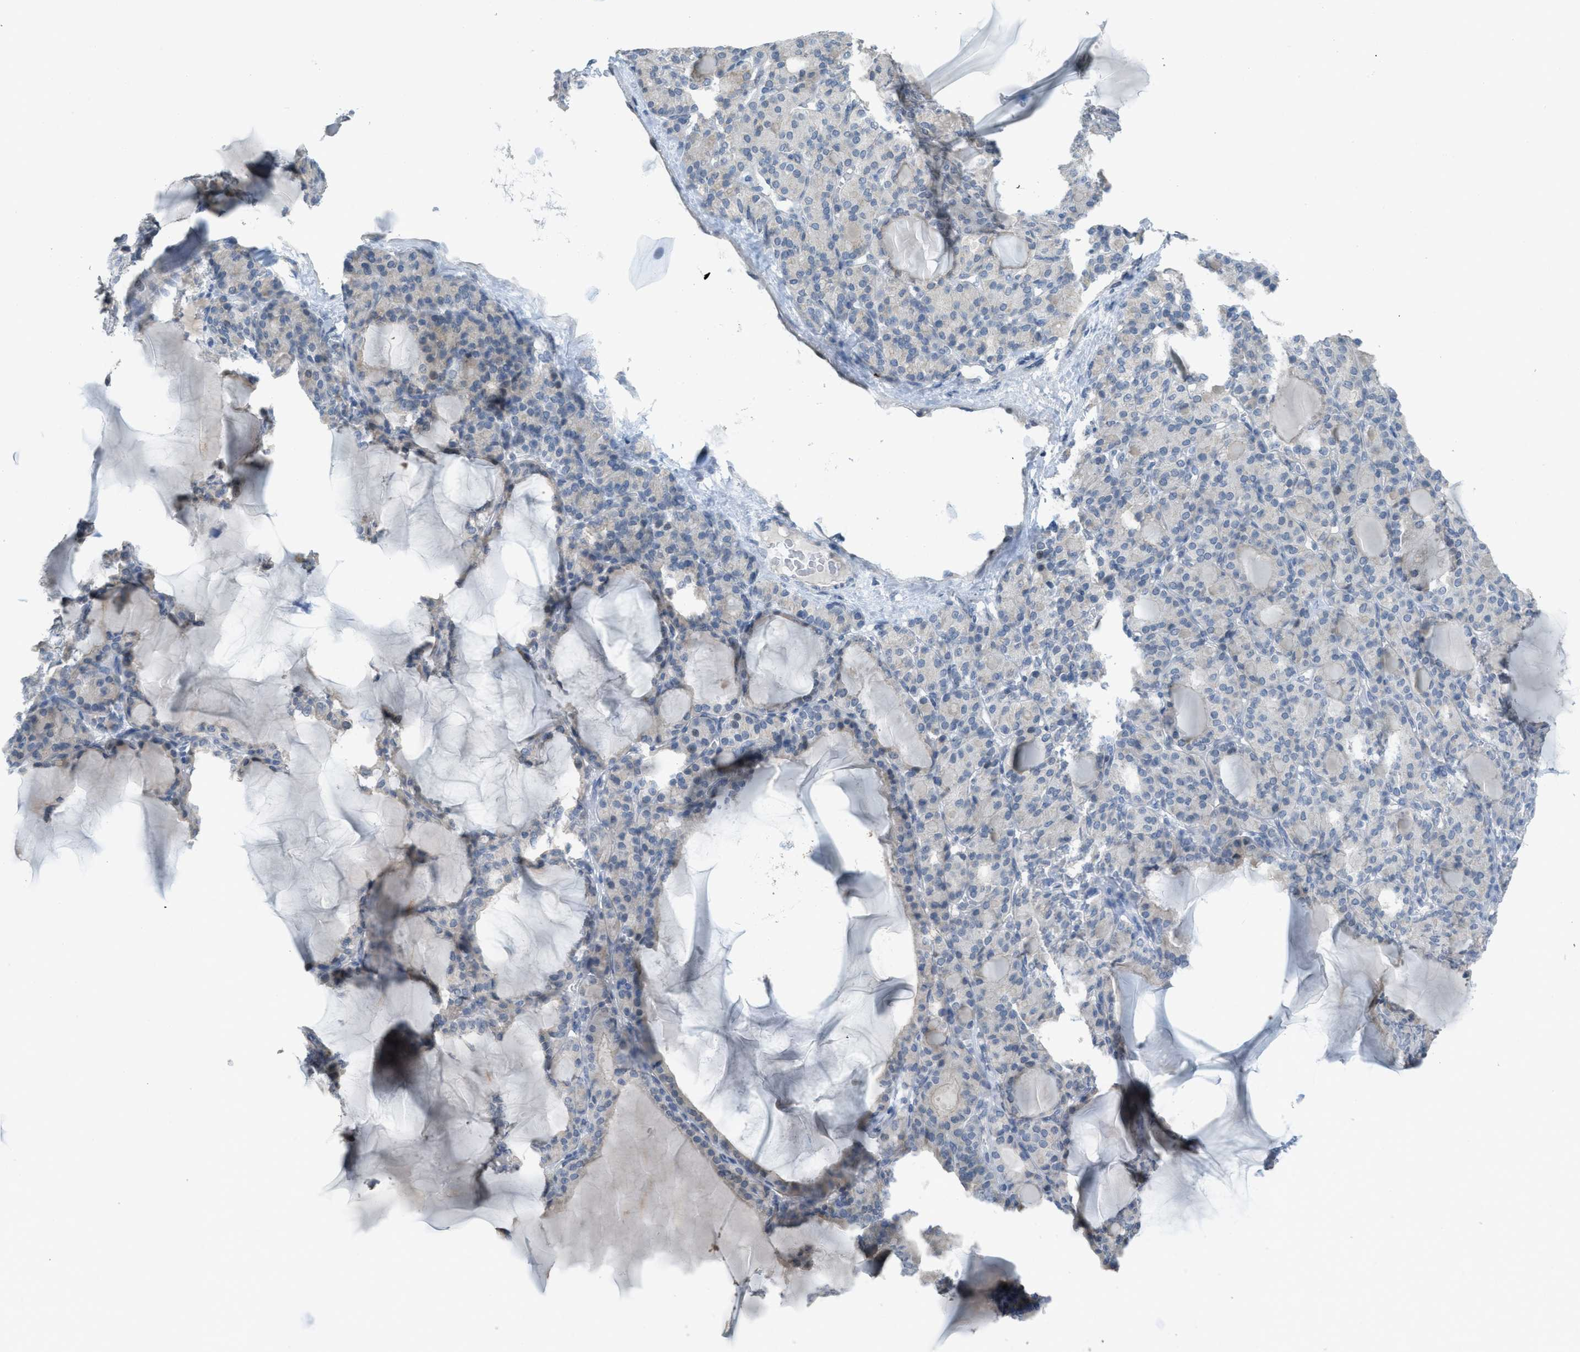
{"staining": {"intensity": "weak", "quantity": "25%-75%", "location": "cytoplasmic/membranous"}, "tissue": "thyroid gland", "cell_type": "Glandular cells", "image_type": "normal", "snomed": [{"axis": "morphology", "description": "Normal tissue, NOS"}, {"axis": "topography", "description": "Thyroid gland"}], "caption": "Weak cytoplasmic/membranous protein expression is present in approximately 25%-75% of glandular cells in thyroid gland. (Stains: DAB (3,3'-diaminobenzidine) in brown, nuclei in blue, Microscopy: brightfield microscopy at high magnification).", "gene": "TXNDC2", "patient": {"sex": "female", "age": 28}}